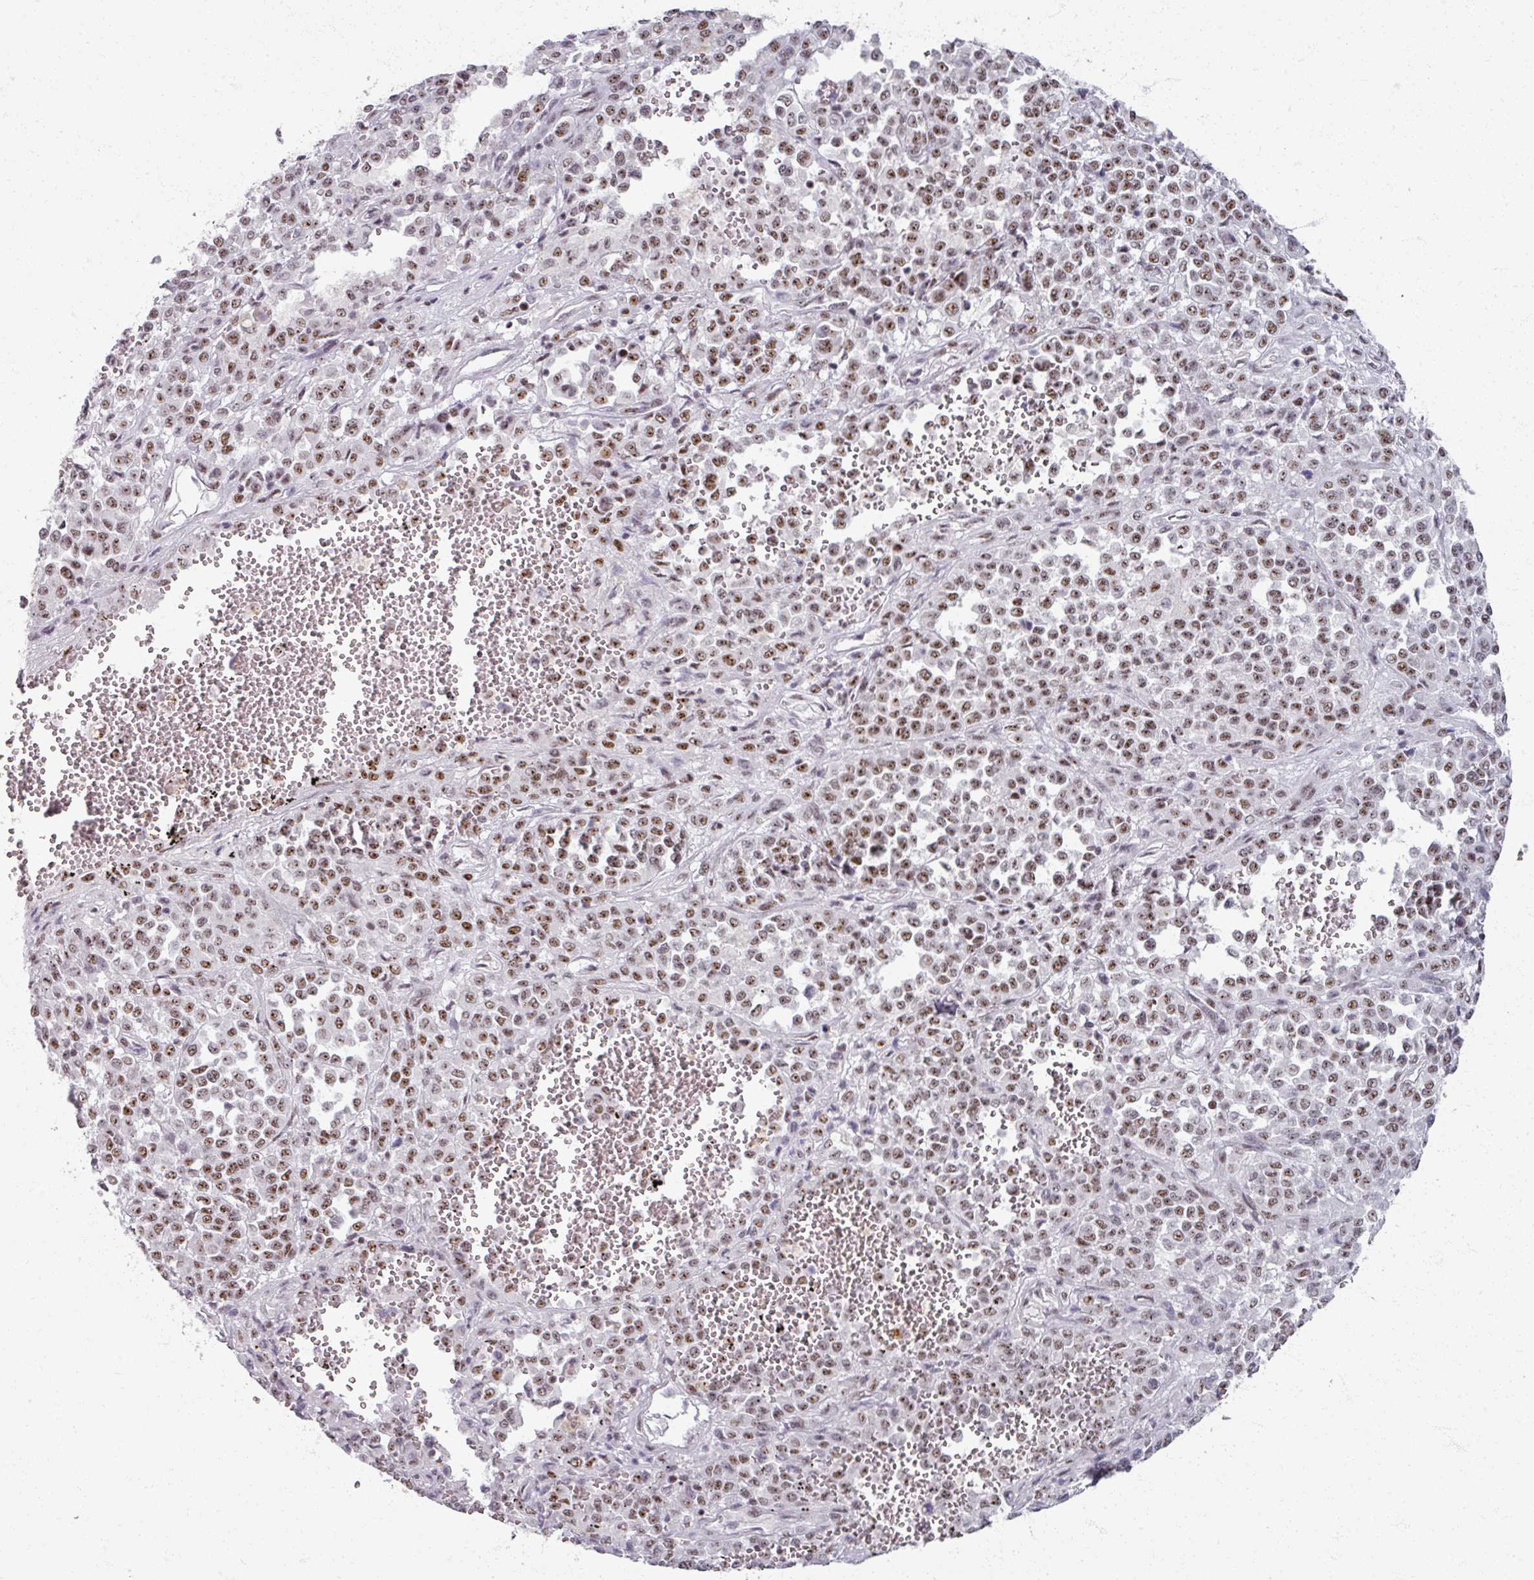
{"staining": {"intensity": "moderate", "quantity": ">75%", "location": "nuclear"}, "tissue": "melanoma", "cell_type": "Tumor cells", "image_type": "cancer", "snomed": [{"axis": "morphology", "description": "Malignant melanoma, Metastatic site"}, {"axis": "topography", "description": "Pancreas"}], "caption": "Human malignant melanoma (metastatic site) stained with a protein marker exhibits moderate staining in tumor cells.", "gene": "ADAR", "patient": {"sex": "female", "age": 30}}